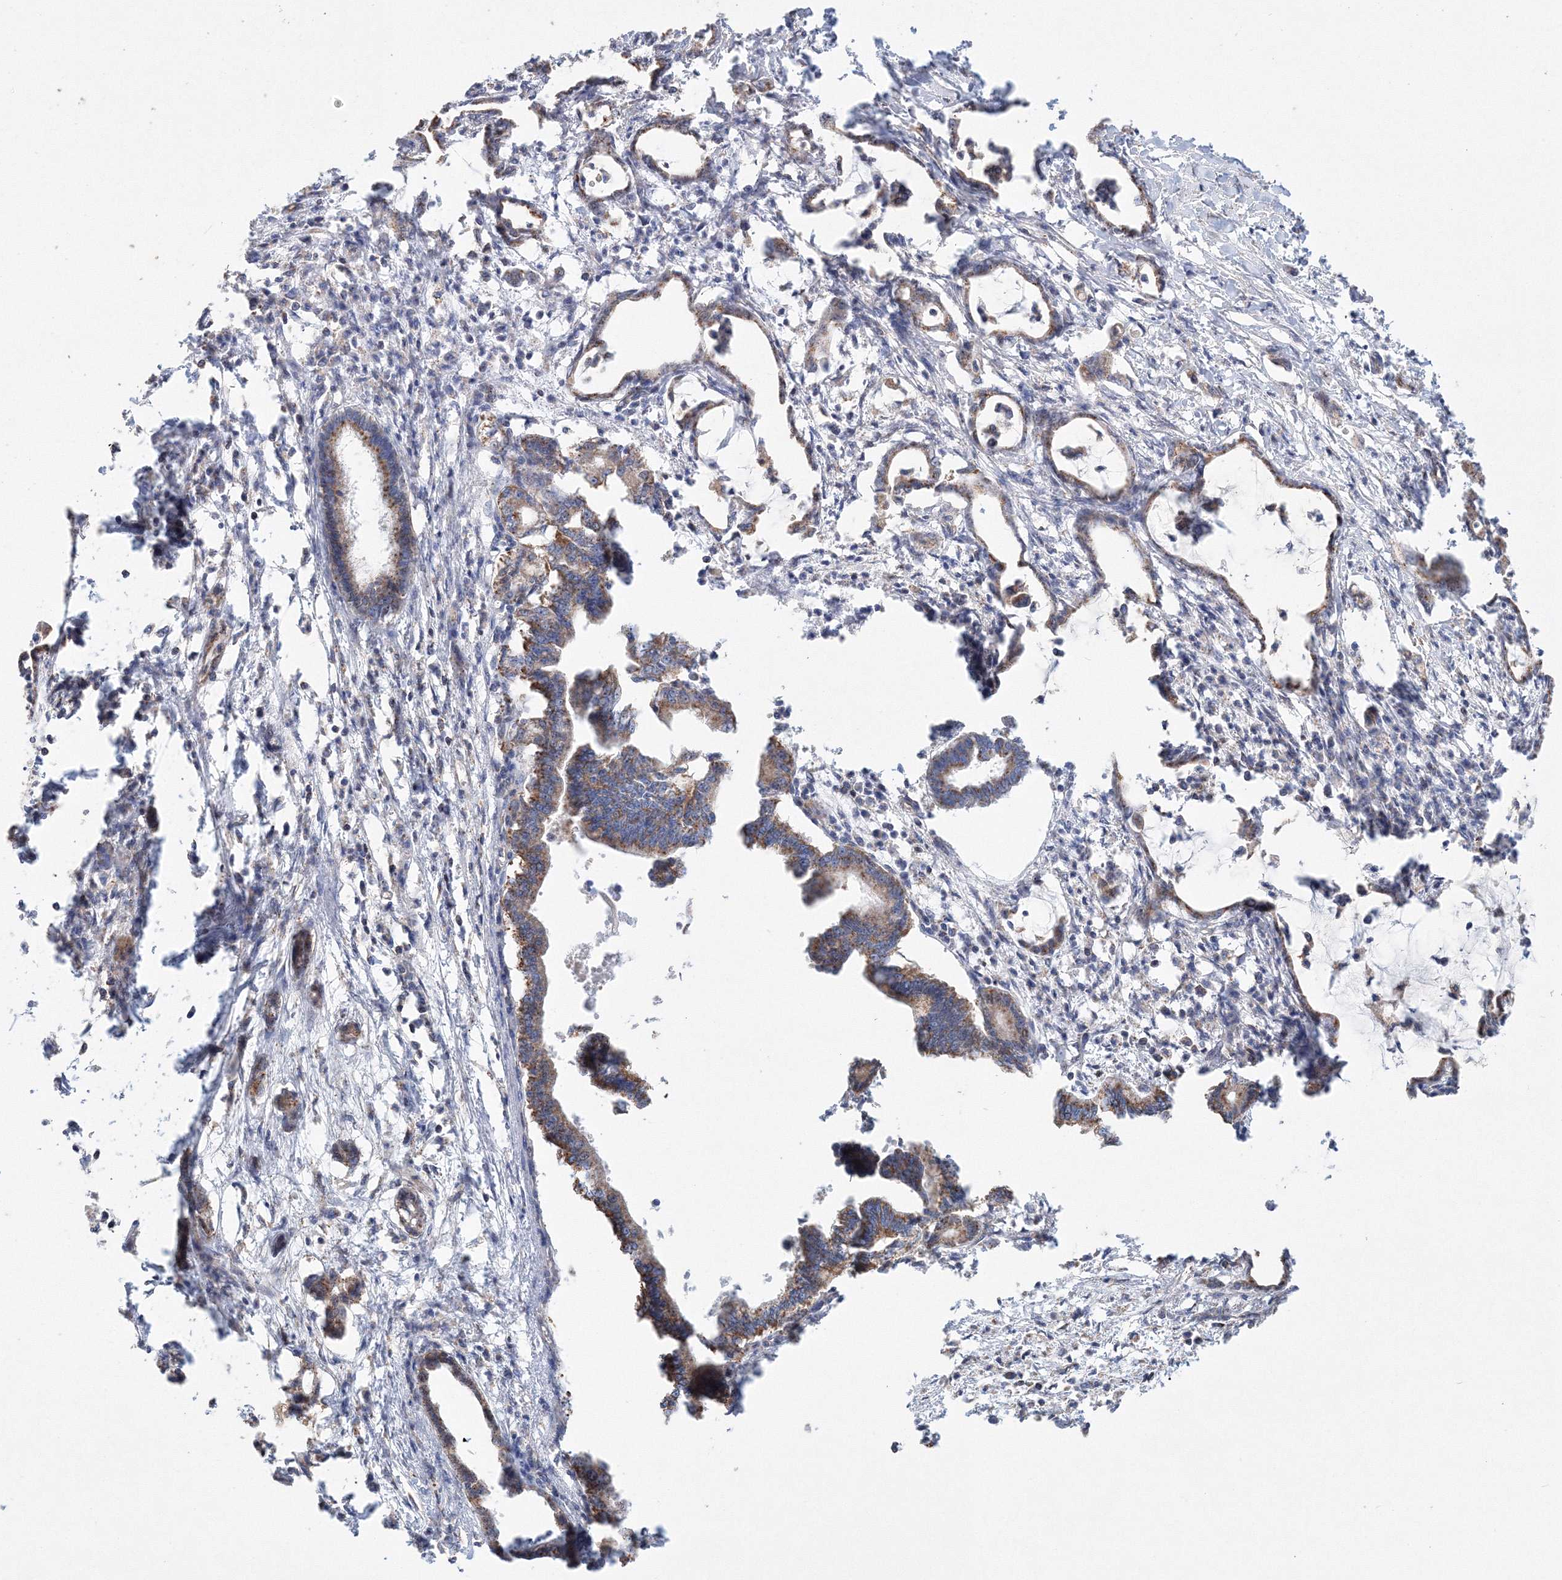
{"staining": {"intensity": "moderate", "quantity": ">75%", "location": "cytoplasmic/membranous"}, "tissue": "pancreatic cancer", "cell_type": "Tumor cells", "image_type": "cancer", "snomed": [{"axis": "morphology", "description": "Adenocarcinoma, NOS"}, {"axis": "topography", "description": "Pancreas"}], "caption": "Immunohistochemical staining of pancreatic adenocarcinoma demonstrates moderate cytoplasmic/membranous protein expression in approximately >75% of tumor cells.", "gene": "AASDH", "patient": {"sex": "female", "age": 55}}